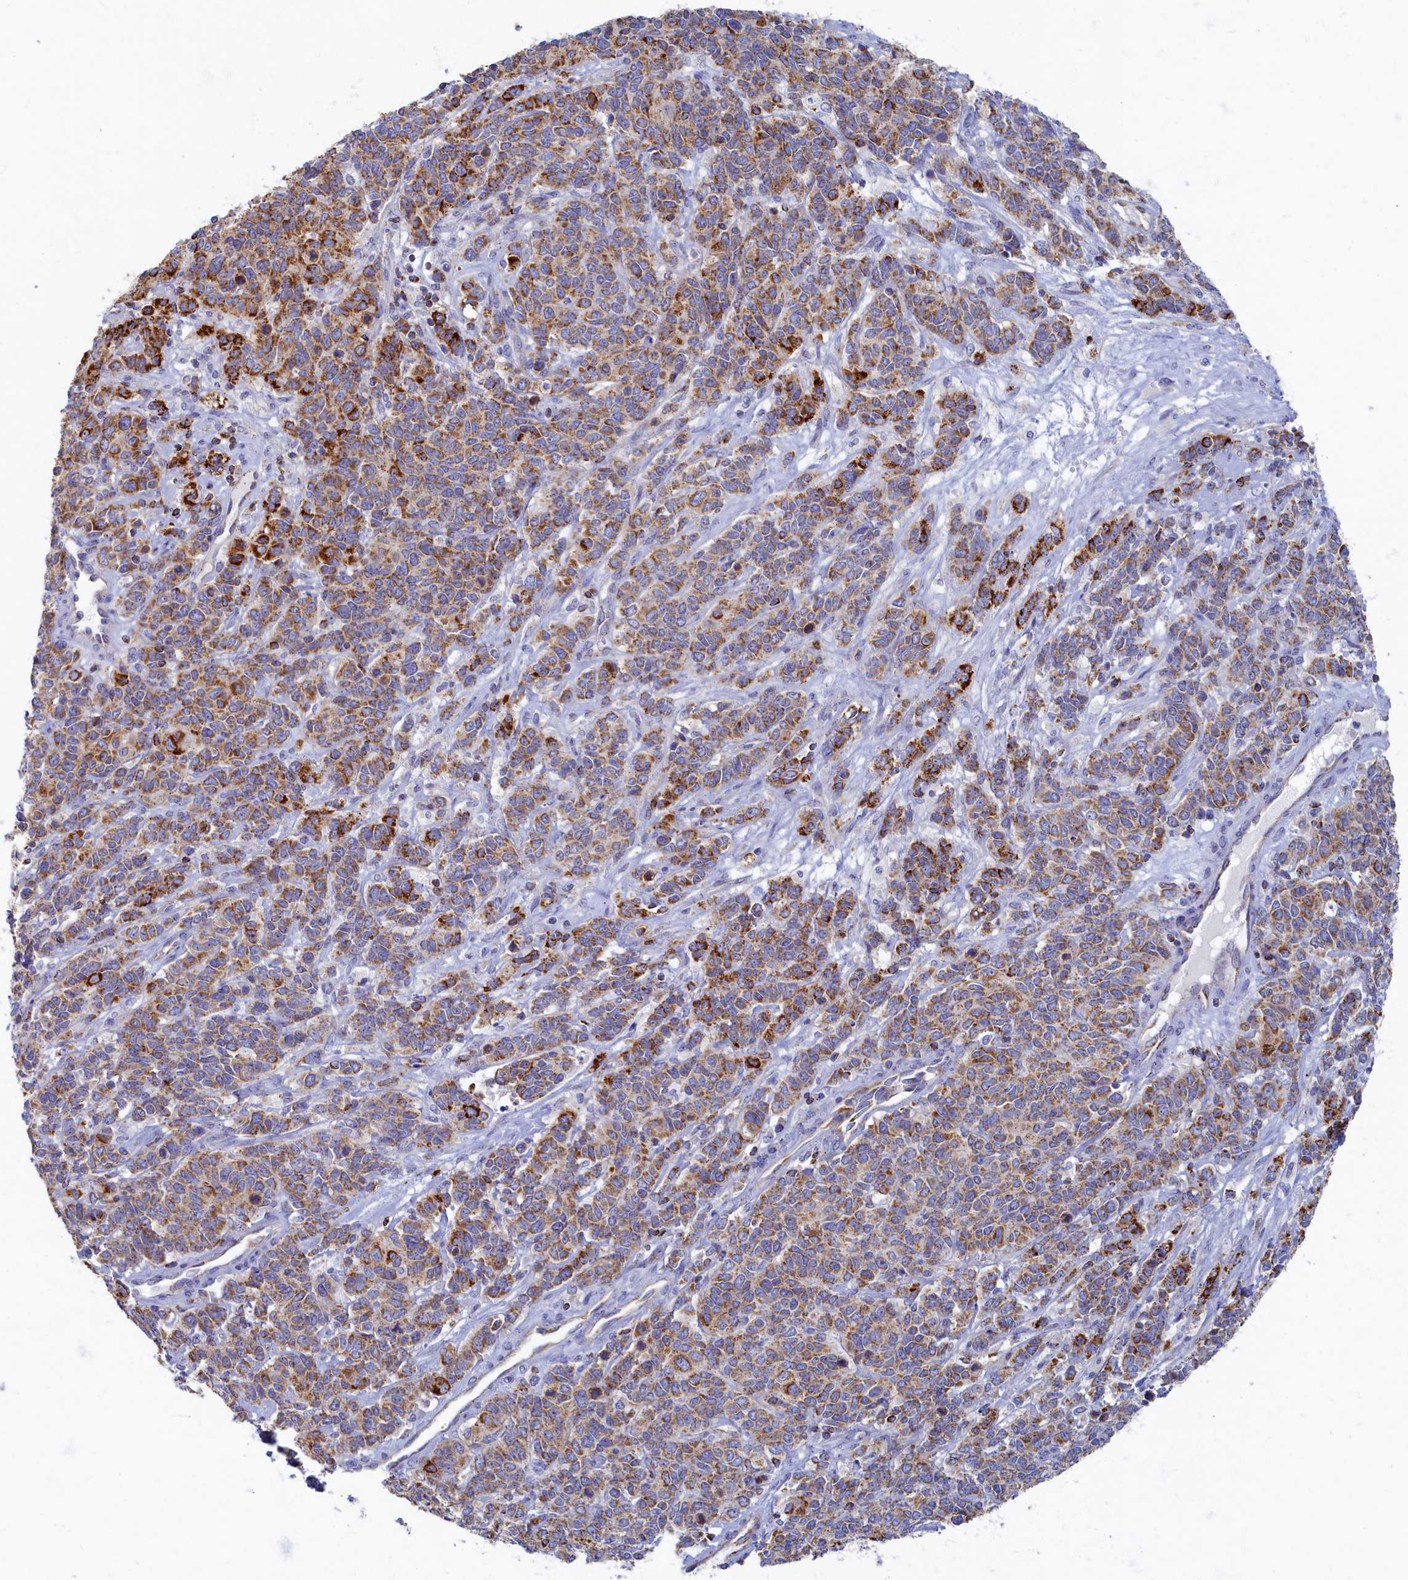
{"staining": {"intensity": "moderate", "quantity": ">75%", "location": "cytoplasmic/membranous"}, "tissue": "cervical cancer", "cell_type": "Tumor cells", "image_type": "cancer", "snomed": [{"axis": "morphology", "description": "Squamous cell carcinoma, NOS"}, {"axis": "topography", "description": "Cervix"}], "caption": "Tumor cells show medium levels of moderate cytoplasmic/membranous staining in approximately >75% of cells in human squamous cell carcinoma (cervical).", "gene": "OCIAD2", "patient": {"sex": "female", "age": 60}}